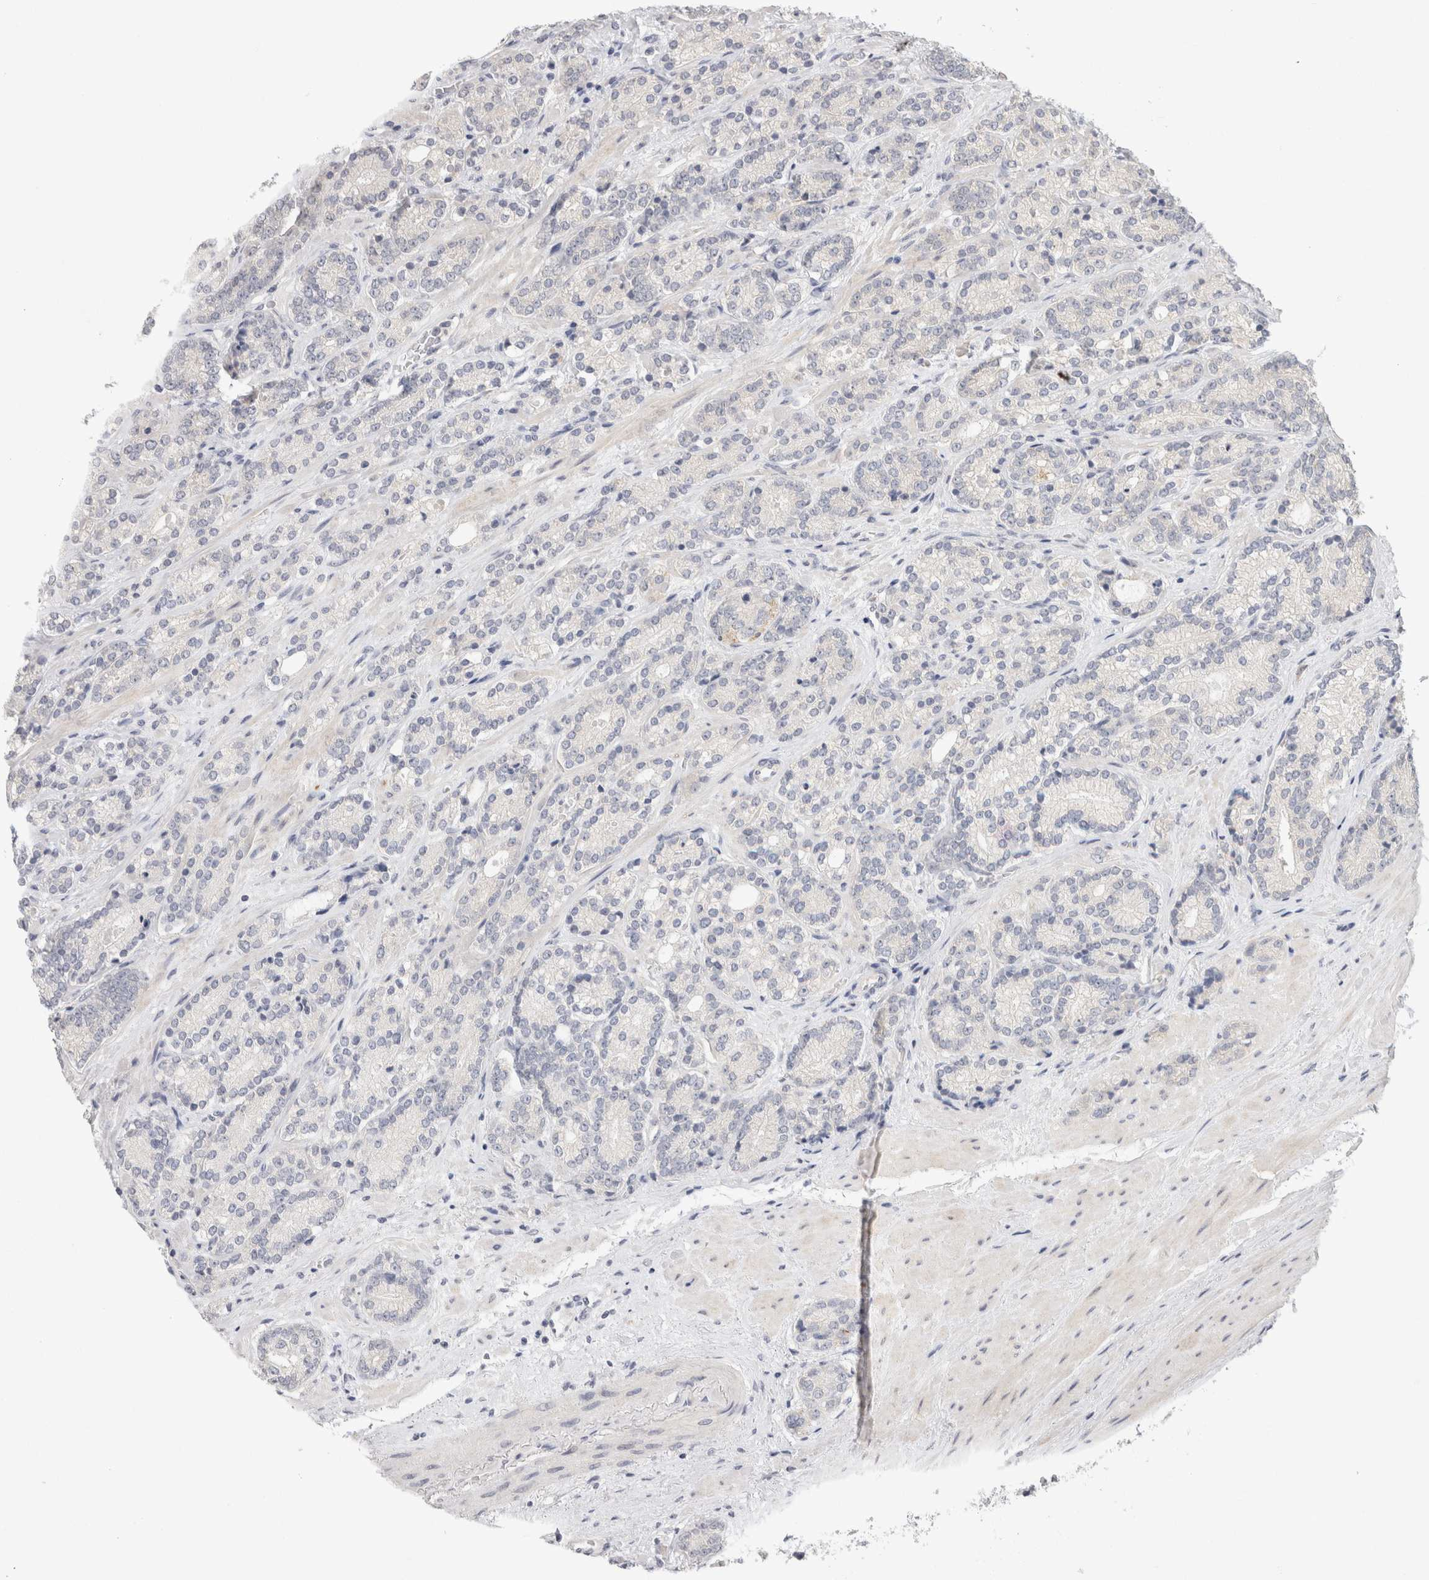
{"staining": {"intensity": "negative", "quantity": "none", "location": "none"}, "tissue": "prostate cancer", "cell_type": "Tumor cells", "image_type": "cancer", "snomed": [{"axis": "morphology", "description": "Adenocarcinoma, High grade"}, {"axis": "topography", "description": "Prostate"}], "caption": "DAB (3,3'-diaminobenzidine) immunohistochemical staining of human adenocarcinoma (high-grade) (prostate) exhibits no significant positivity in tumor cells.", "gene": "CHRM4", "patient": {"sex": "male", "age": 61}}